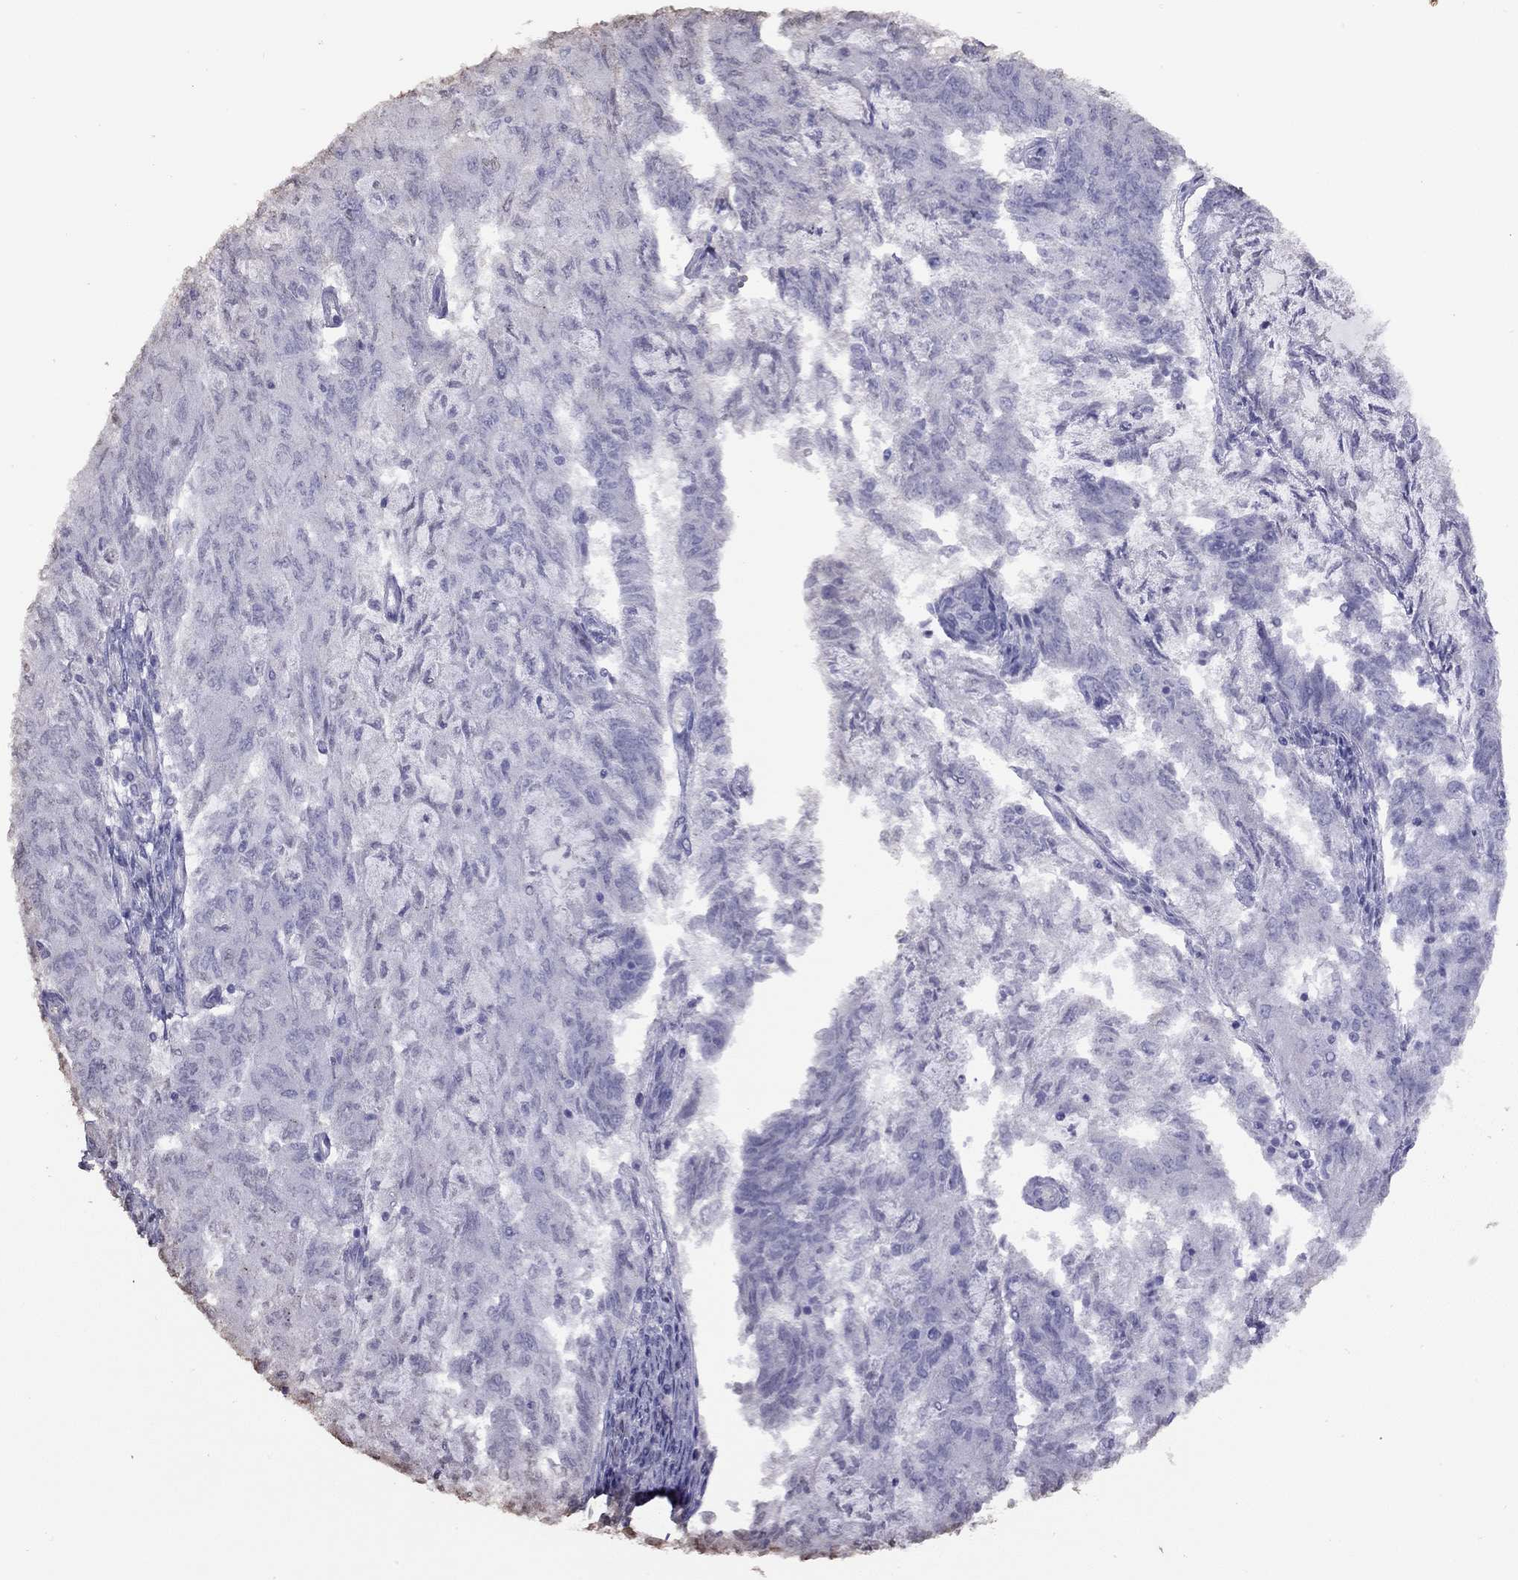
{"staining": {"intensity": "negative", "quantity": "none", "location": "none"}, "tissue": "endometrial cancer", "cell_type": "Tumor cells", "image_type": "cancer", "snomed": [{"axis": "morphology", "description": "Adenocarcinoma, NOS"}, {"axis": "topography", "description": "Endometrium"}], "caption": "Human adenocarcinoma (endometrial) stained for a protein using immunohistochemistry (IHC) displays no expression in tumor cells.", "gene": "SUN3", "patient": {"sex": "female", "age": 82}}